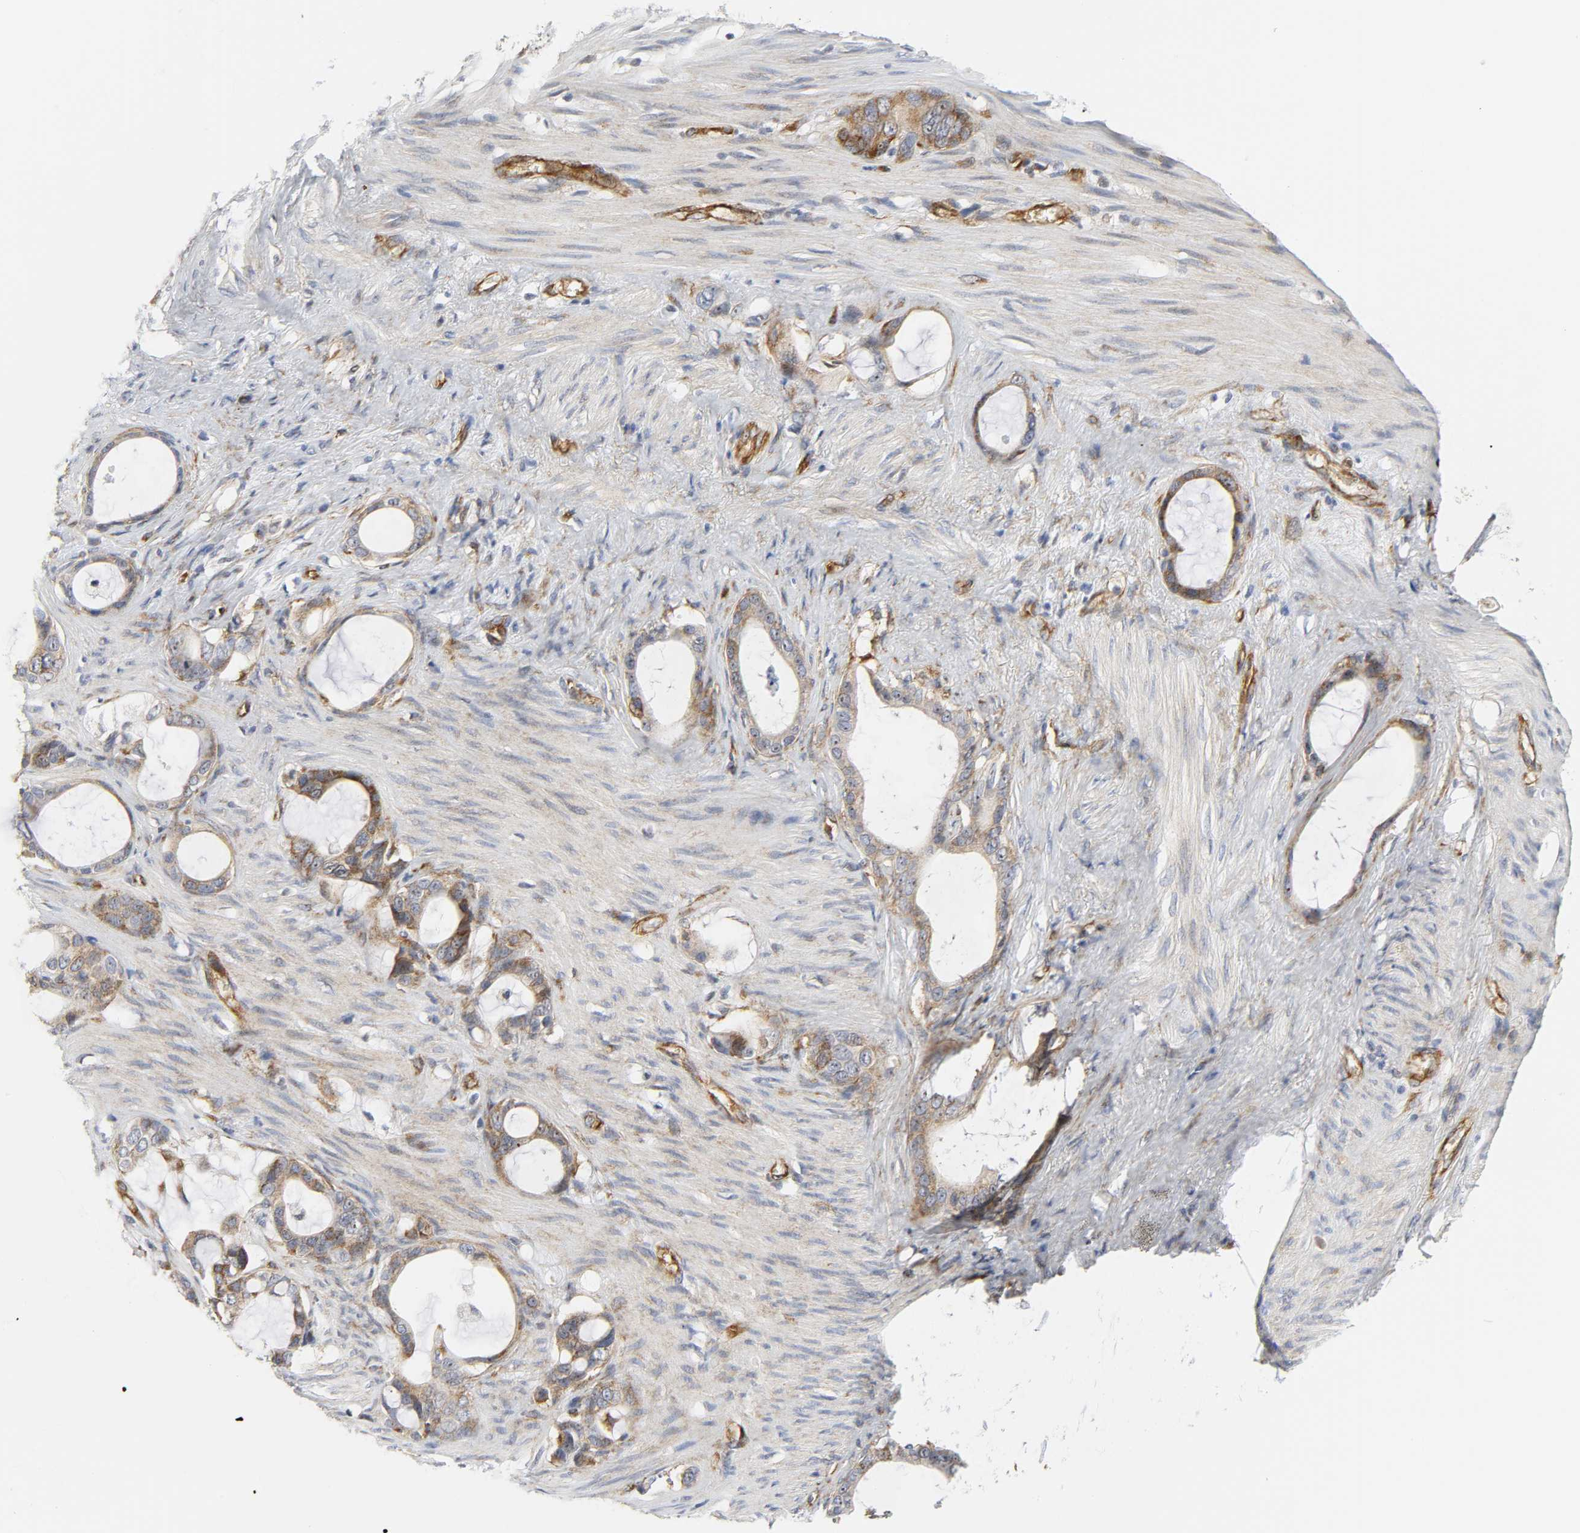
{"staining": {"intensity": "strong", "quantity": ">75%", "location": "cytoplasmic/membranous"}, "tissue": "stomach cancer", "cell_type": "Tumor cells", "image_type": "cancer", "snomed": [{"axis": "morphology", "description": "Adenocarcinoma, NOS"}, {"axis": "topography", "description": "Stomach"}], "caption": "Adenocarcinoma (stomach) stained for a protein (brown) shows strong cytoplasmic/membranous positive positivity in approximately >75% of tumor cells.", "gene": "DOCK1", "patient": {"sex": "female", "age": 75}}